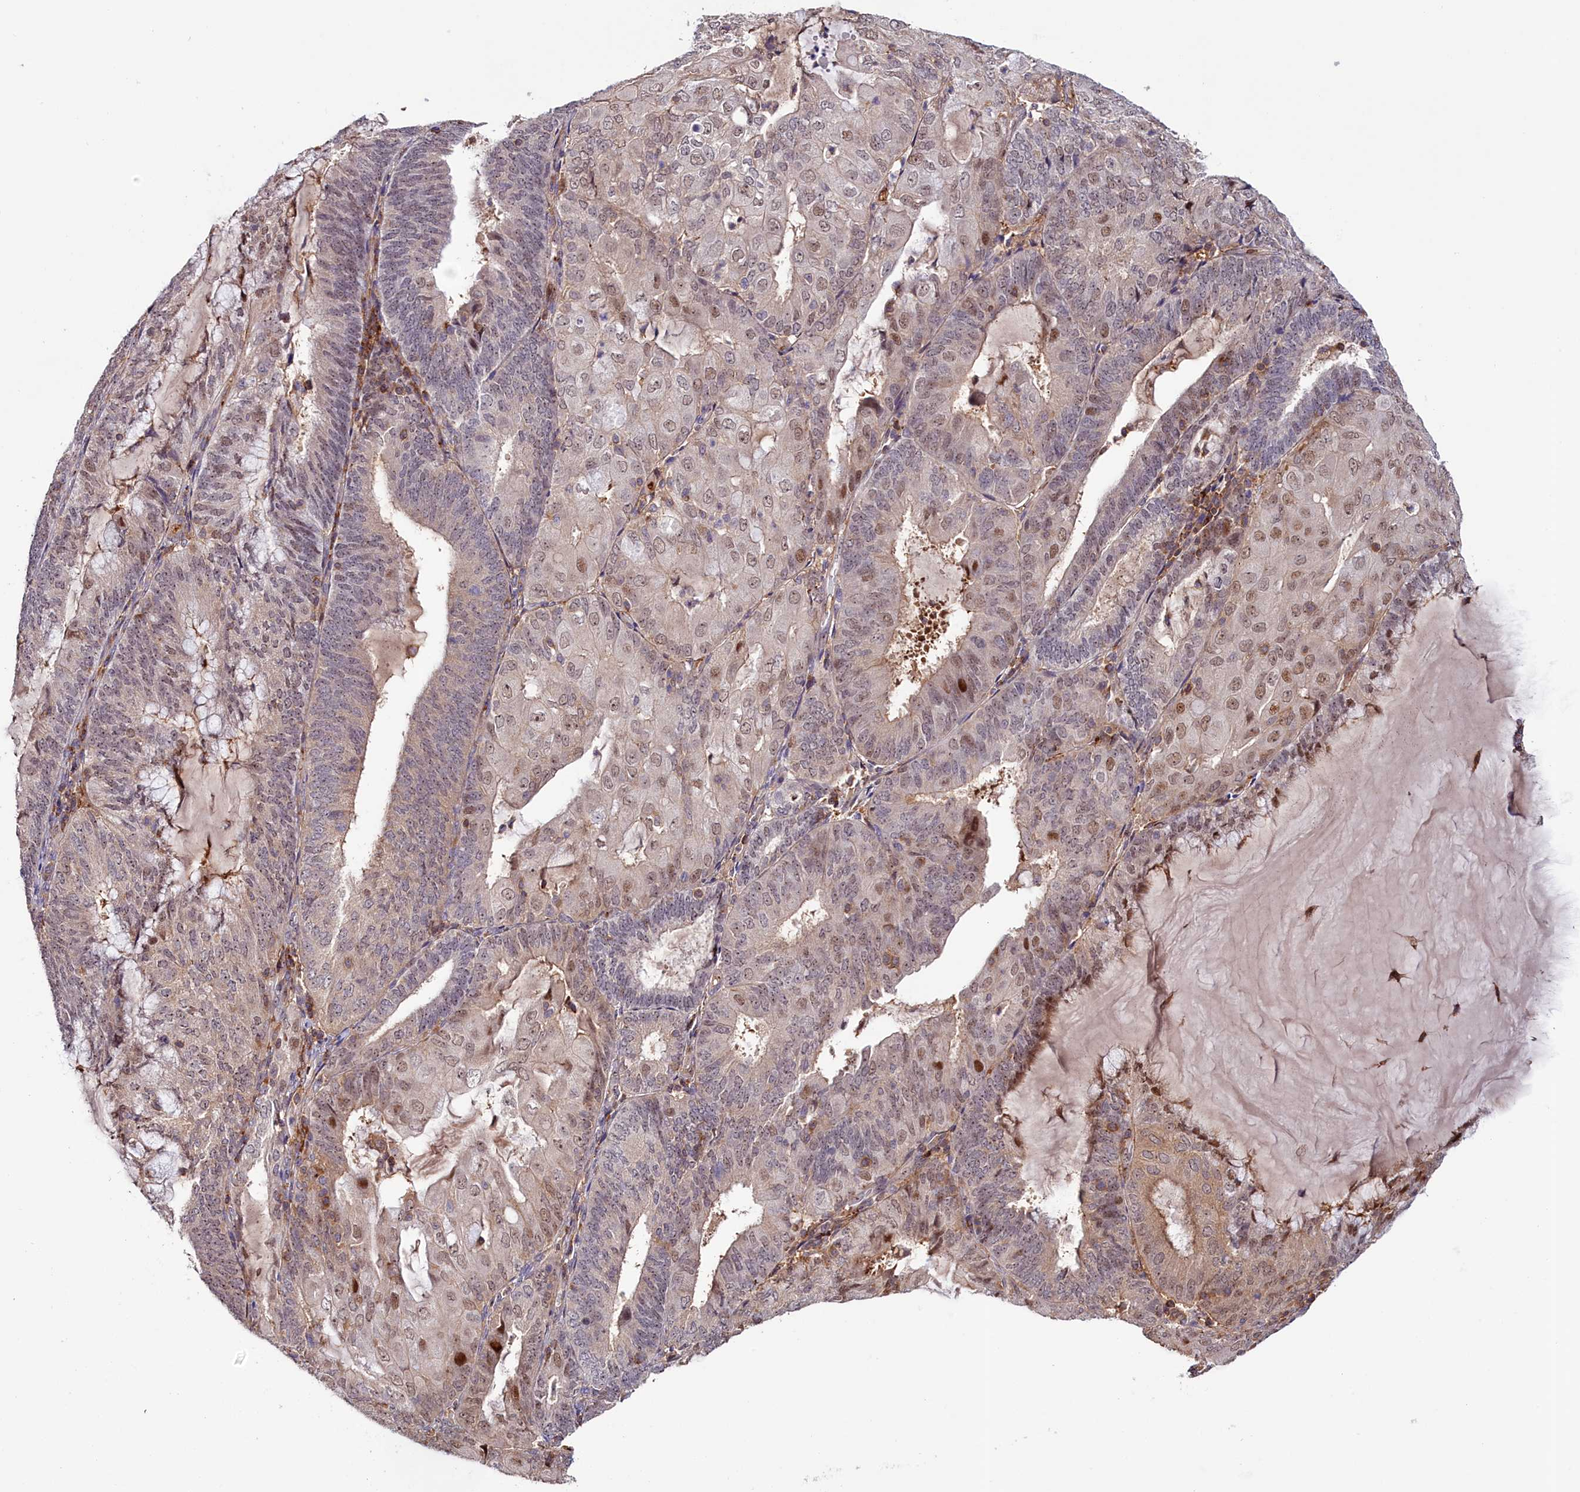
{"staining": {"intensity": "weak", "quantity": "25%-75%", "location": "cytoplasmic/membranous,nuclear"}, "tissue": "endometrial cancer", "cell_type": "Tumor cells", "image_type": "cancer", "snomed": [{"axis": "morphology", "description": "Adenocarcinoma, NOS"}, {"axis": "topography", "description": "Endometrium"}], "caption": "DAB immunohistochemical staining of endometrial adenocarcinoma reveals weak cytoplasmic/membranous and nuclear protein expression in approximately 25%-75% of tumor cells. Ihc stains the protein in brown and the nuclei are stained blue.", "gene": "NEURL4", "patient": {"sex": "female", "age": 81}}